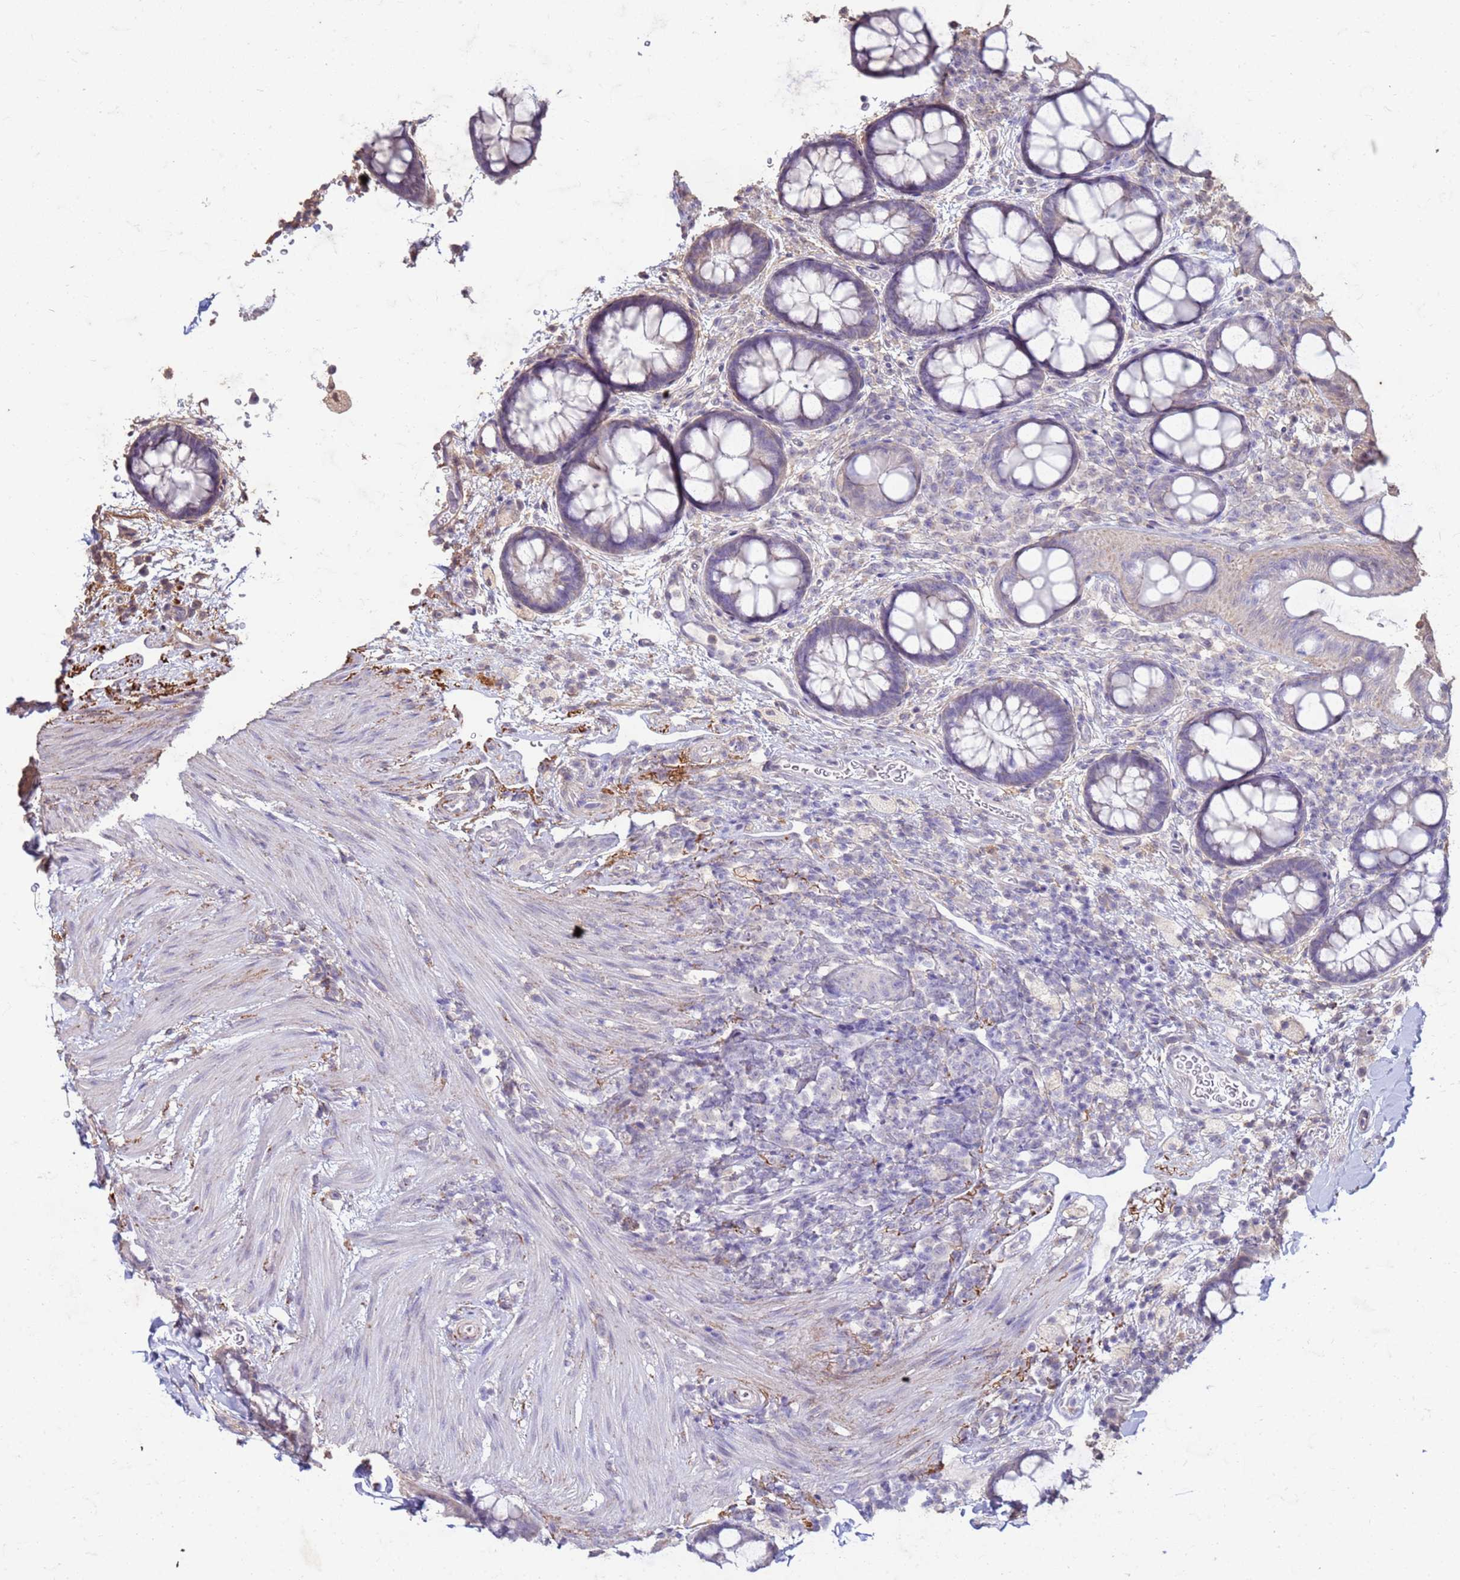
{"staining": {"intensity": "negative", "quantity": "none", "location": "none"}, "tissue": "rectum", "cell_type": "Glandular cells", "image_type": "normal", "snomed": [{"axis": "morphology", "description": "Normal tissue, NOS"}, {"axis": "topography", "description": "Rectum"}, {"axis": "topography", "description": "Peripheral nerve tissue"}], "caption": "Immunohistochemistry (IHC) image of unremarkable rectum: rectum stained with DAB exhibits no significant protein positivity in glandular cells.", "gene": "SLC25A15", "patient": {"sex": "female", "age": 69}}